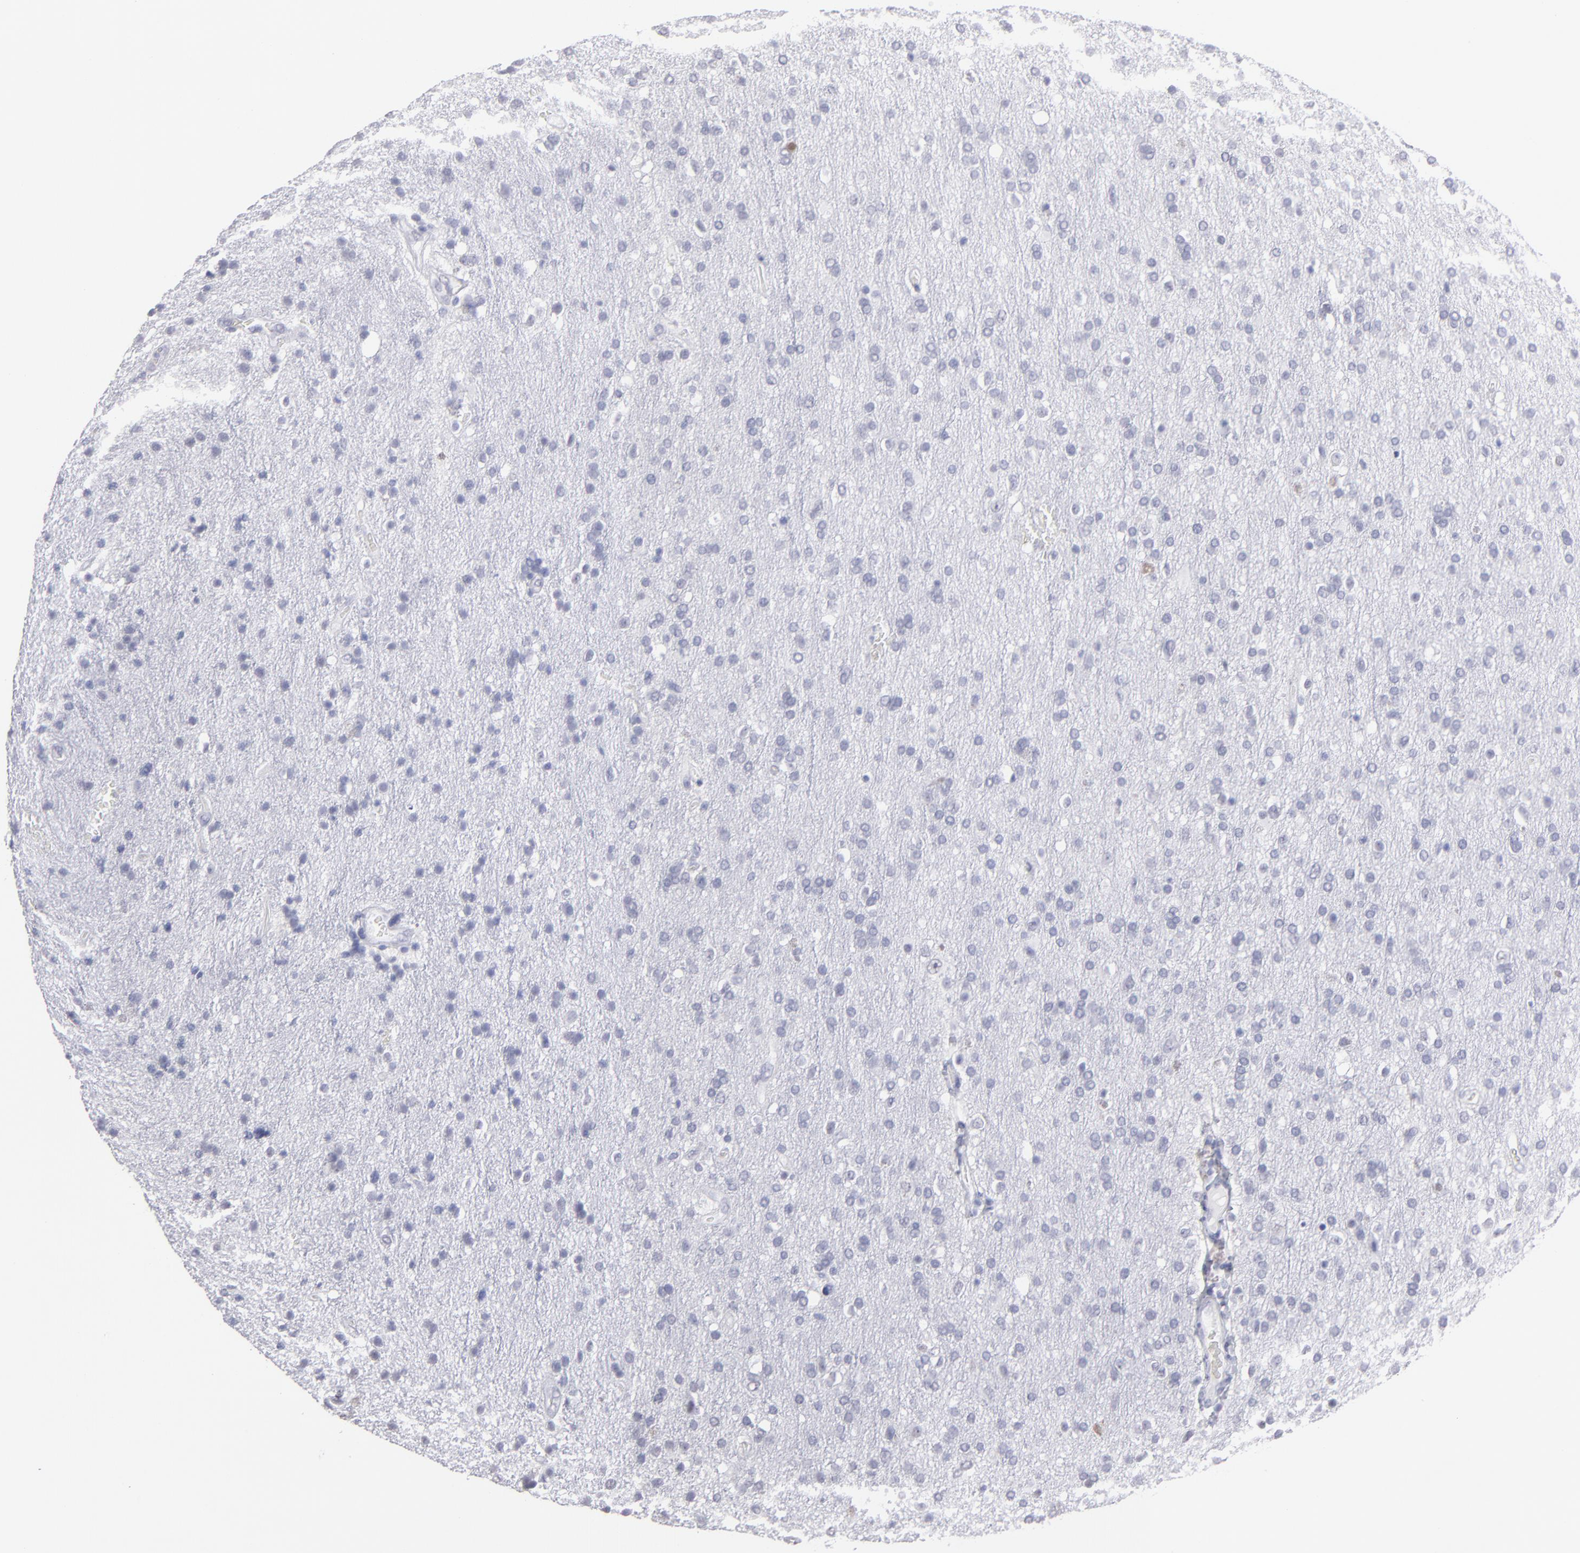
{"staining": {"intensity": "negative", "quantity": "none", "location": "none"}, "tissue": "glioma", "cell_type": "Tumor cells", "image_type": "cancer", "snomed": [{"axis": "morphology", "description": "Glioma, malignant, High grade"}, {"axis": "topography", "description": "Brain"}], "caption": "An image of high-grade glioma (malignant) stained for a protein reveals no brown staining in tumor cells.", "gene": "ALDOB", "patient": {"sex": "male", "age": 33}}